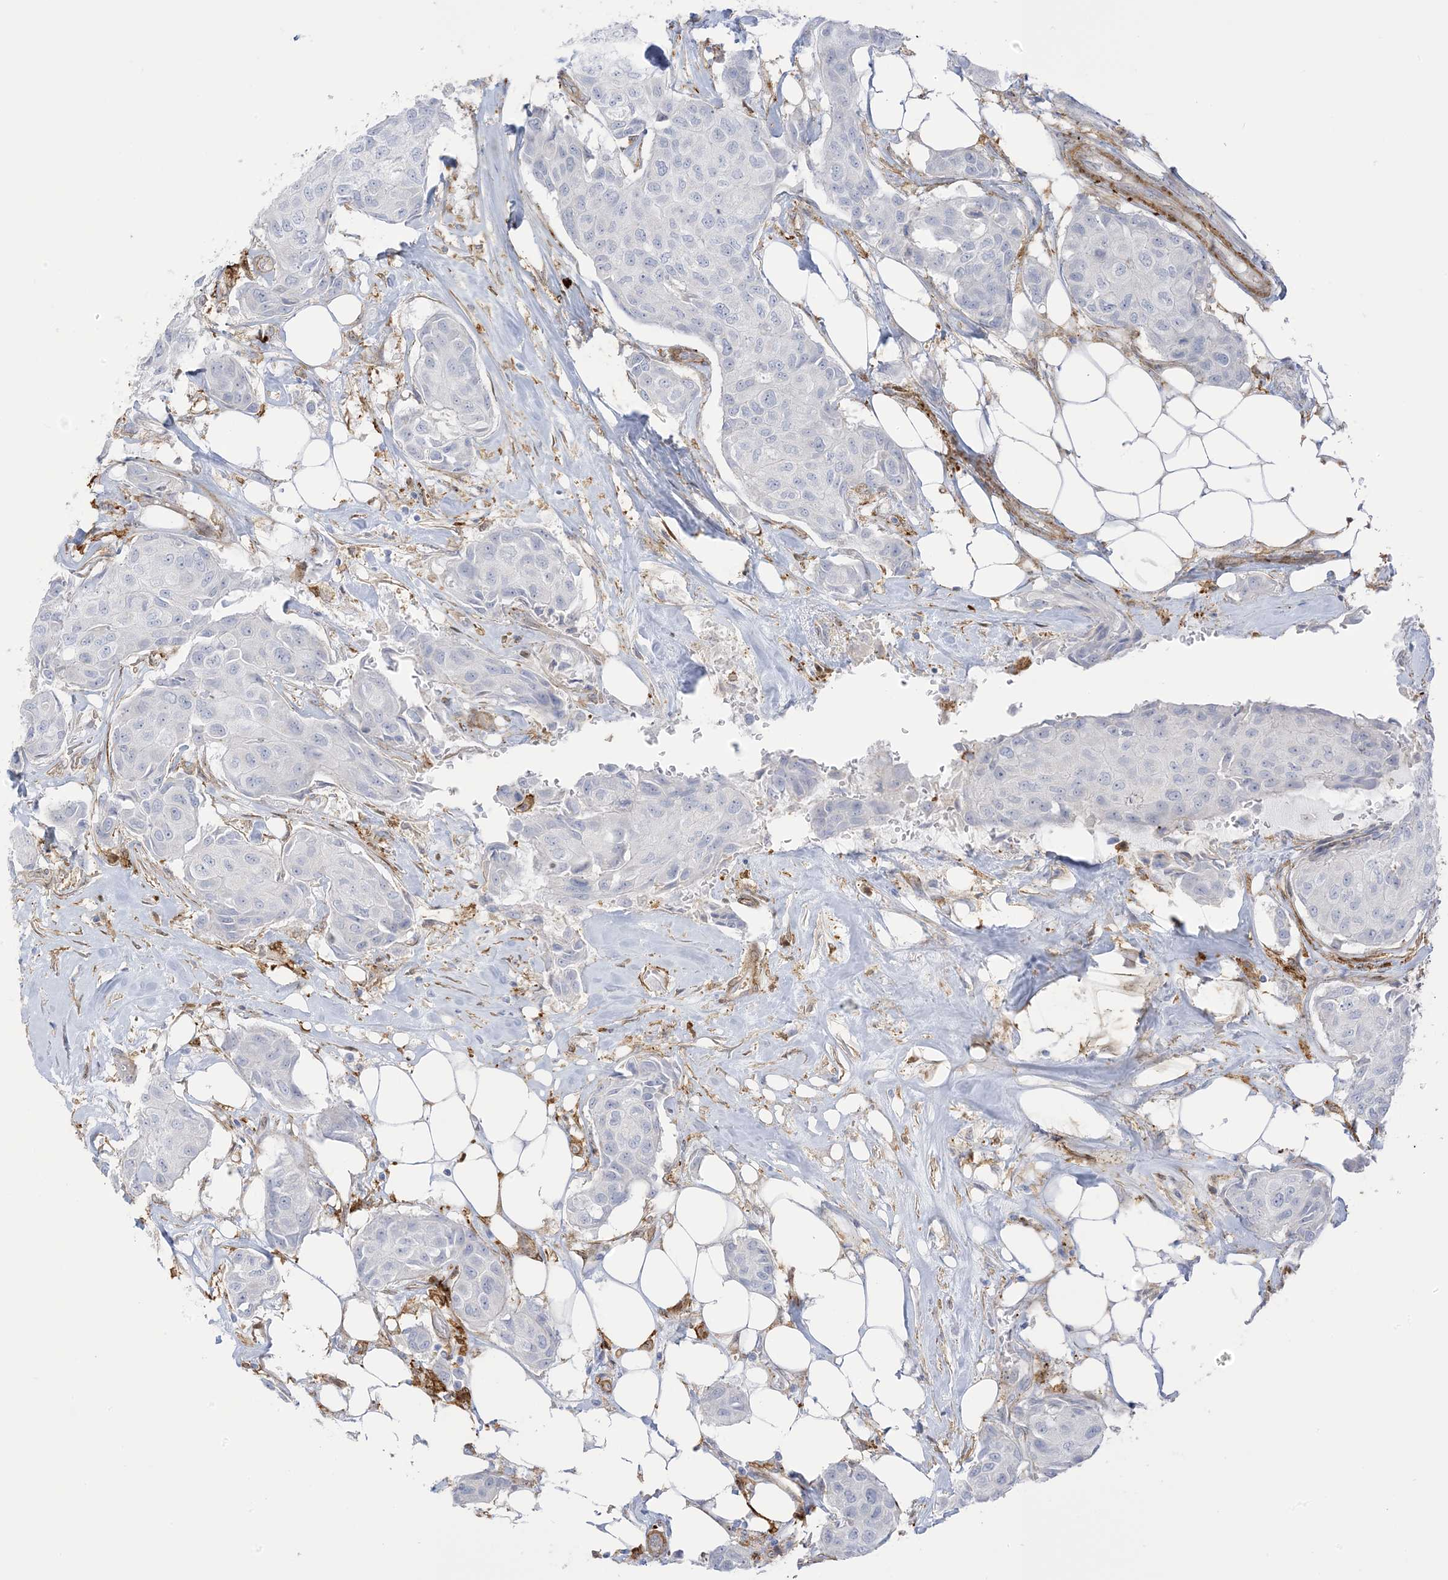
{"staining": {"intensity": "negative", "quantity": "none", "location": "none"}, "tissue": "breast cancer", "cell_type": "Tumor cells", "image_type": "cancer", "snomed": [{"axis": "morphology", "description": "Duct carcinoma"}, {"axis": "topography", "description": "Breast"}], "caption": "Tumor cells show no significant protein positivity in breast invasive ductal carcinoma.", "gene": "ICMT", "patient": {"sex": "female", "age": 80}}